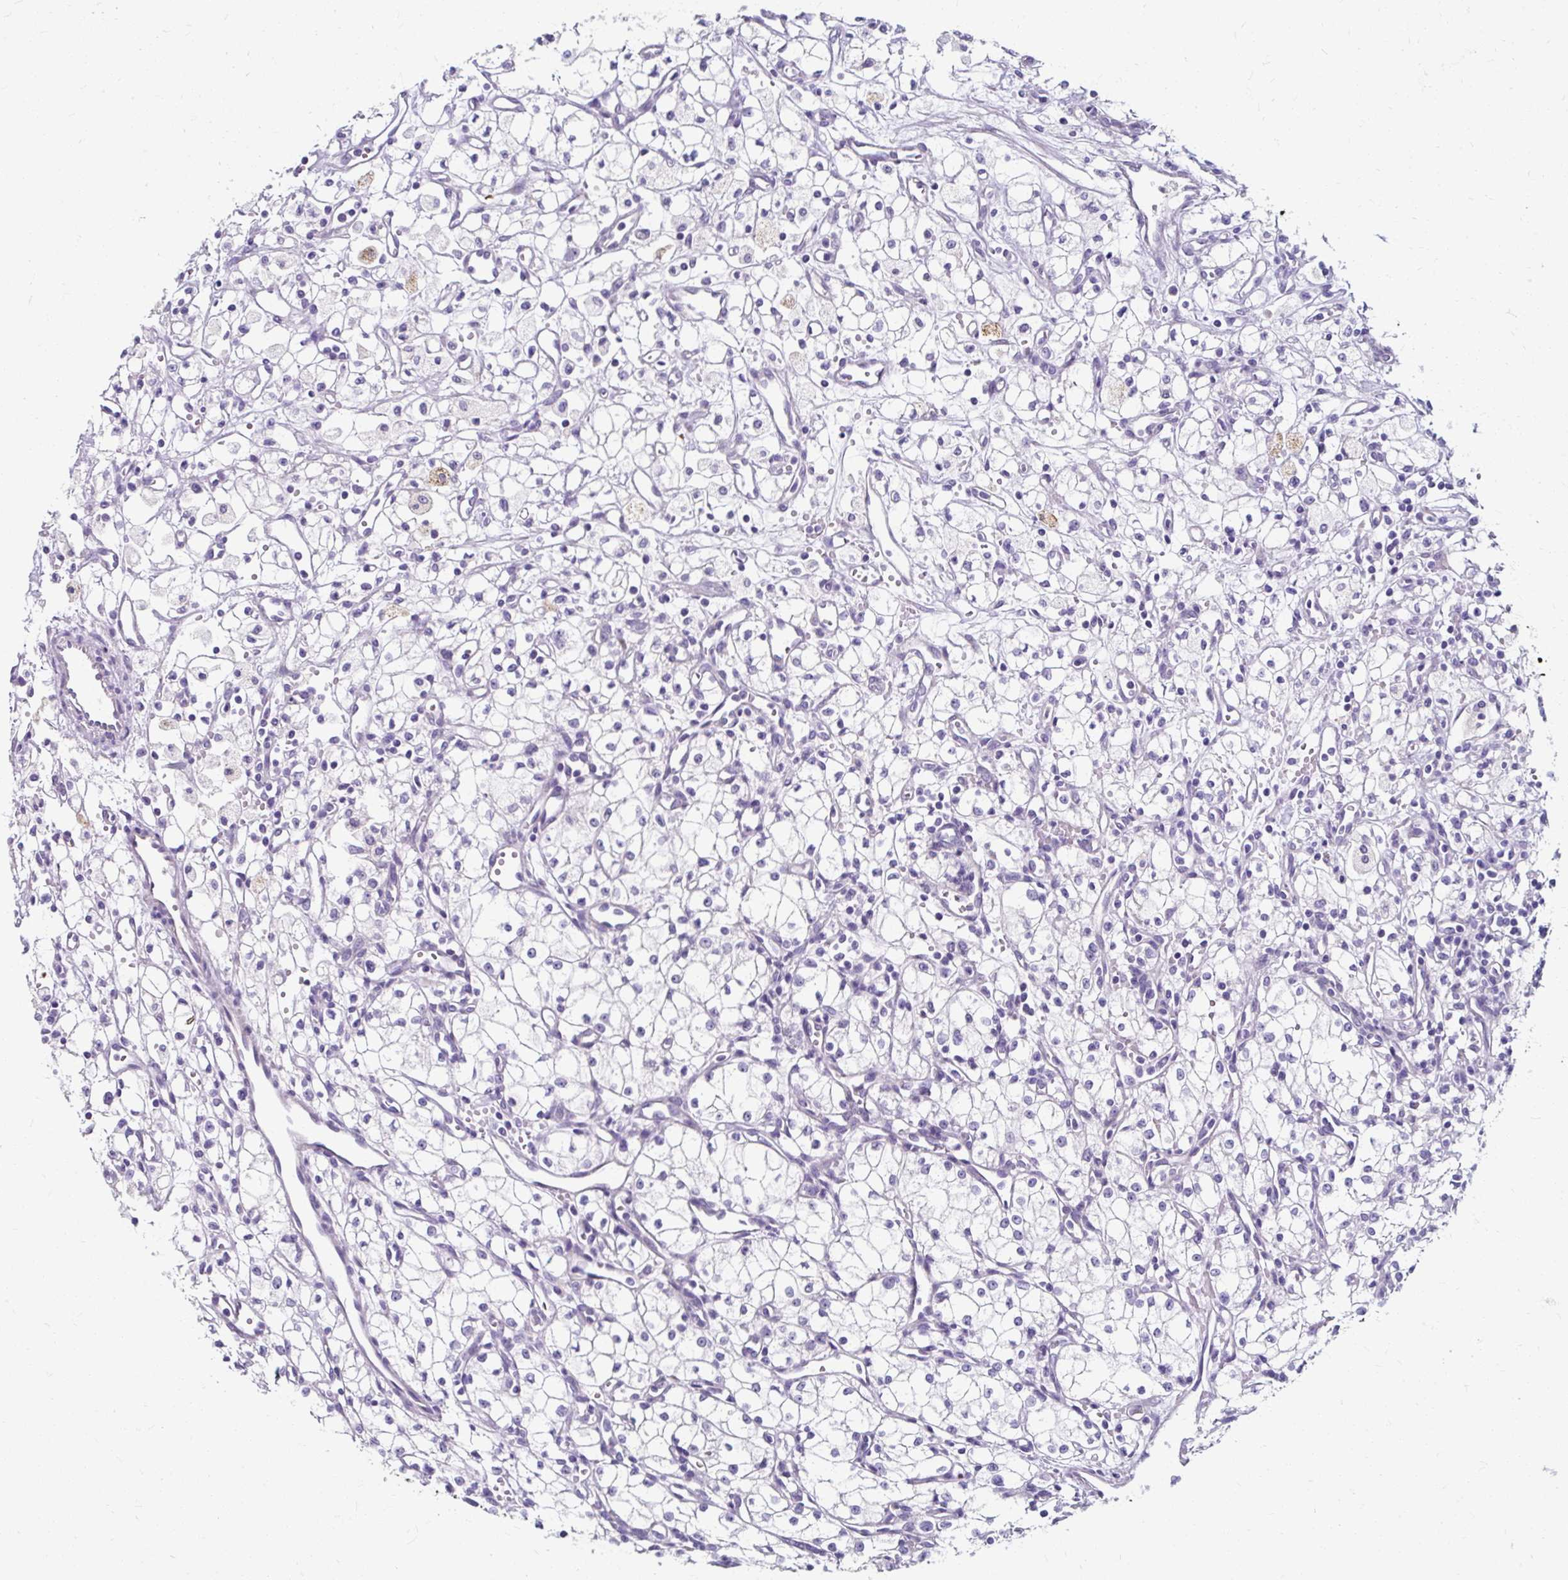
{"staining": {"intensity": "negative", "quantity": "none", "location": "none"}, "tissue": "renal cancer", "cell_type": "Tumor cells", "image_type": "cancer", "snomed": [{"axis": "morphology", "description": "Adenocarcinoma, NOS"}, {"axis": "topography", "description": "Kidney"}], "caption": "High power microscopy histopathology image of an immunohistochemistry micrograph of adenocarcinoma (renal), revealing no significant expression in tumor cells.", "gene": "ZNF555", "patient": {"sex": "male", "age": 59}}